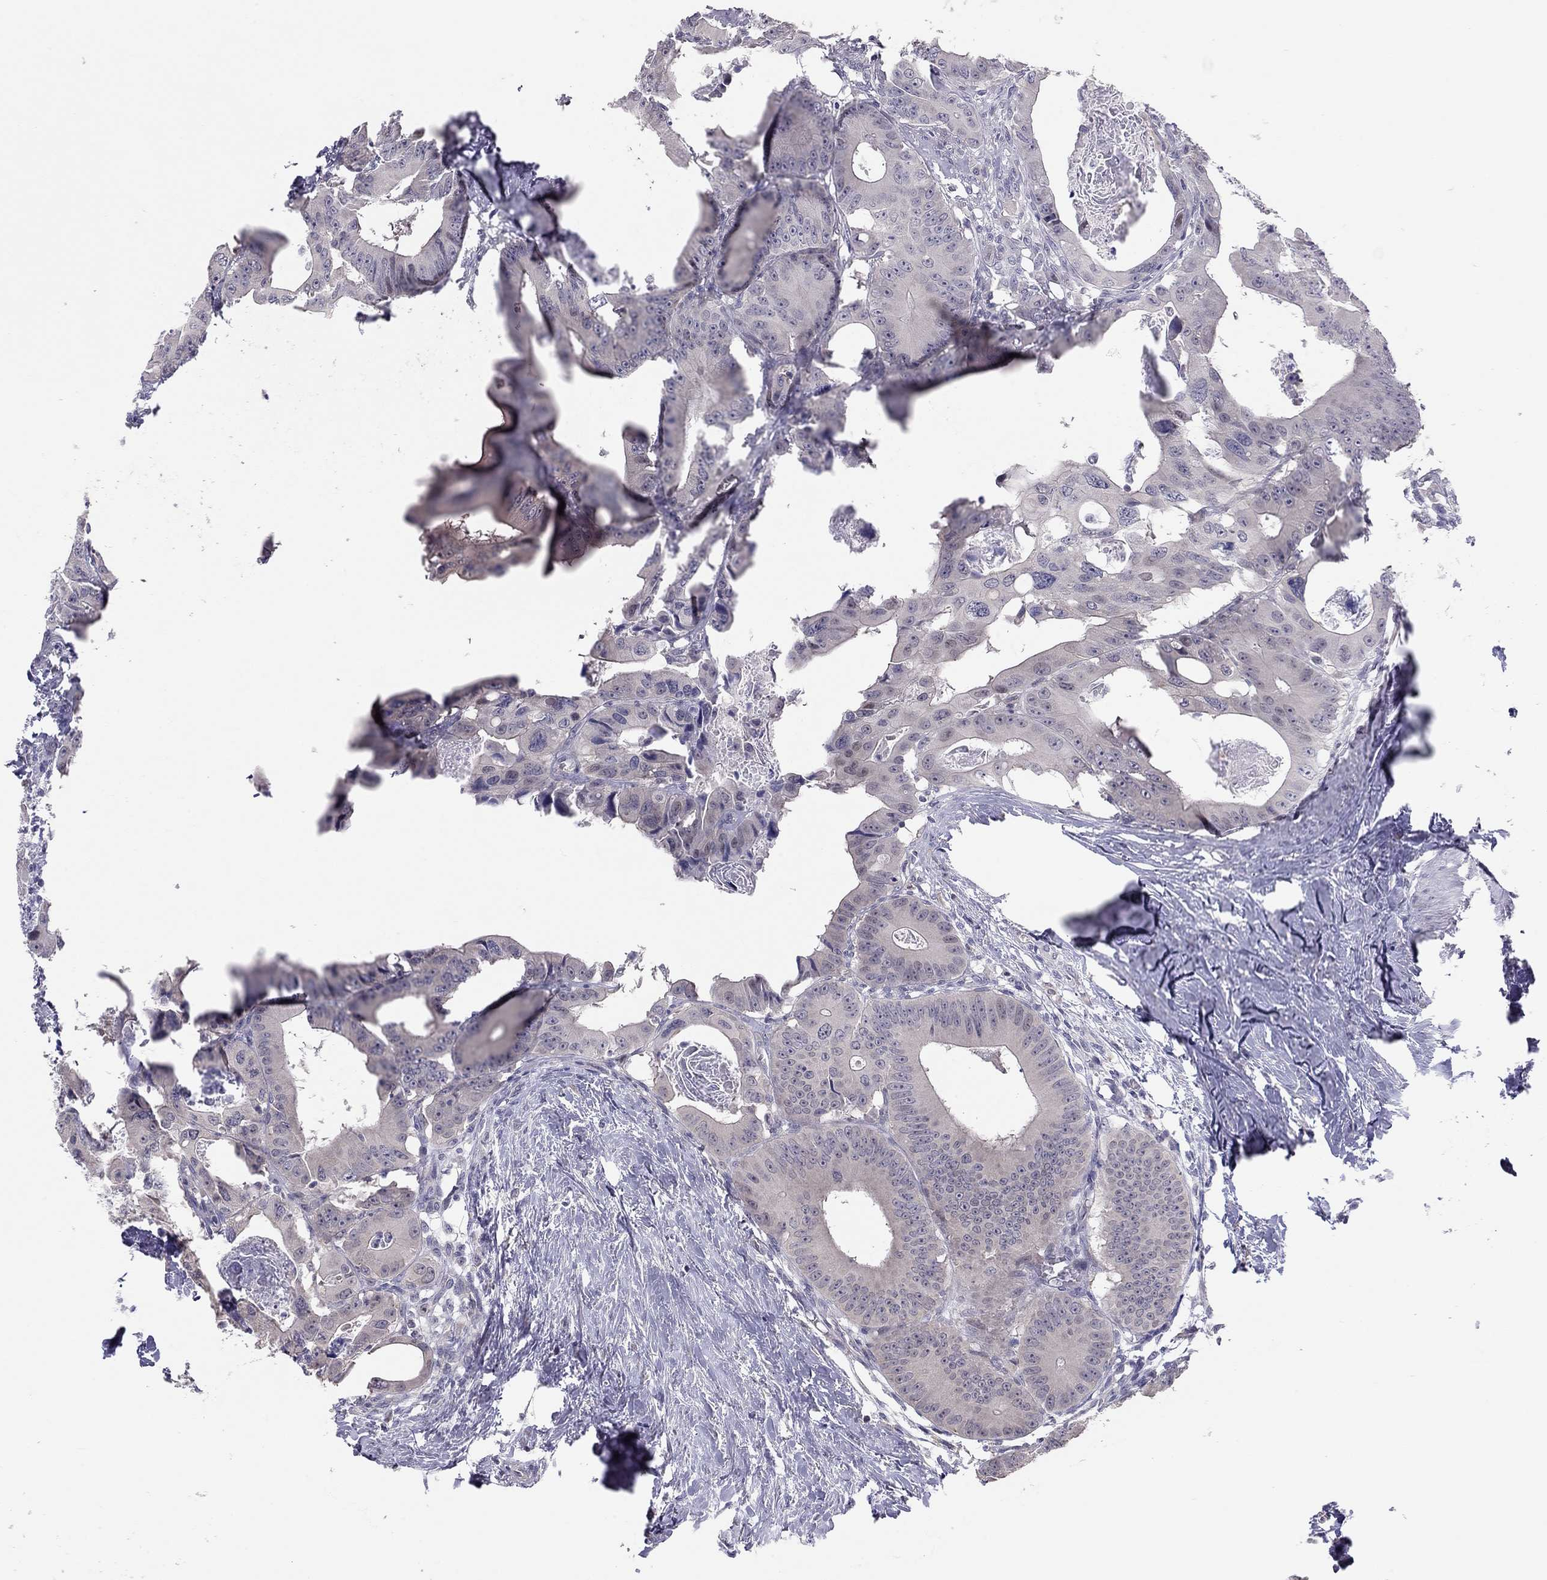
{"staining": {"intensity": "negative", "quantity": "none", "location": "none"}, "tissue": "colorectal cancer", "cell_type": "Tumor cells", "image_type": "cancer", "snomed": [{"axis": "morphology", "description": "Adenocarcinoma, NOS"}, {"axis": "topography", "description": "Rectum"}], "caption": "High magnification brightfield microscopy of colorectal cancer (adenocarcinoma) stained with DAB (brown) and counterstained with hematoxylin (blue): tumor cells show no significant staining. (Immunohistochemistry, brightfield microscopy, high magnification).", "gene": "HSF2BP", "patient": {"sex": "male", "age": 64}}